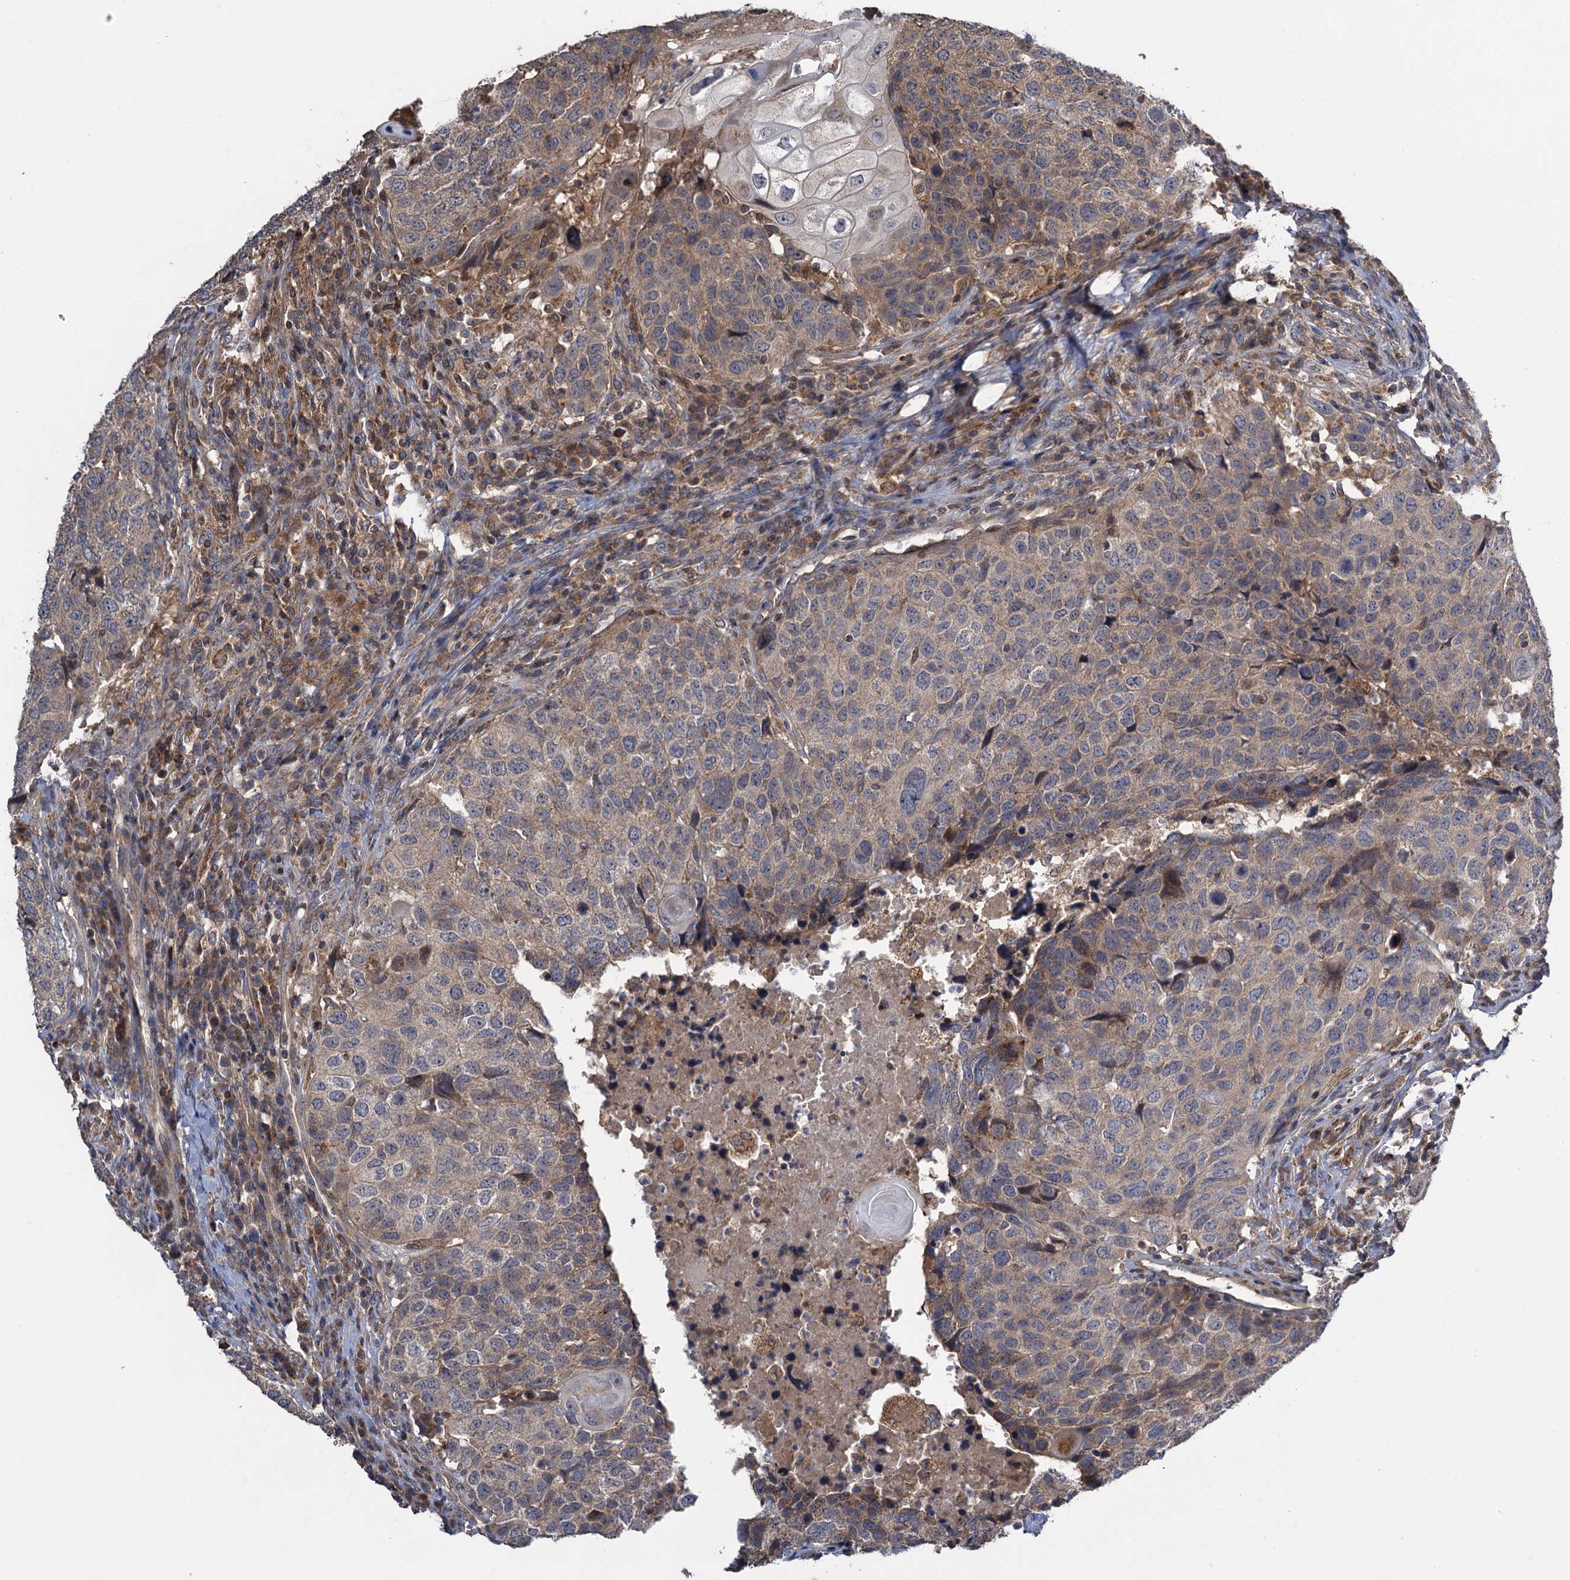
{"staining": {"intensity": "weak", "quantity": "<25%", "location": "cytoplasmic/membranous"}, "tissue": "head and neck cancer", "cell_type": "Tumor cells", "image_type": "cancer", "snomed": [{"axis": "morphology", "description": "Squamous cell carcinoma, NOS"}, {"axis": "topography", "description": "Head-Neck"}], "caption": "The histopathology image shows no significant staining in tumor cells of head and neck squamous cell carcinoma.", "gene": "WDR88", "patient": {"sex": "male", "age": 66}}